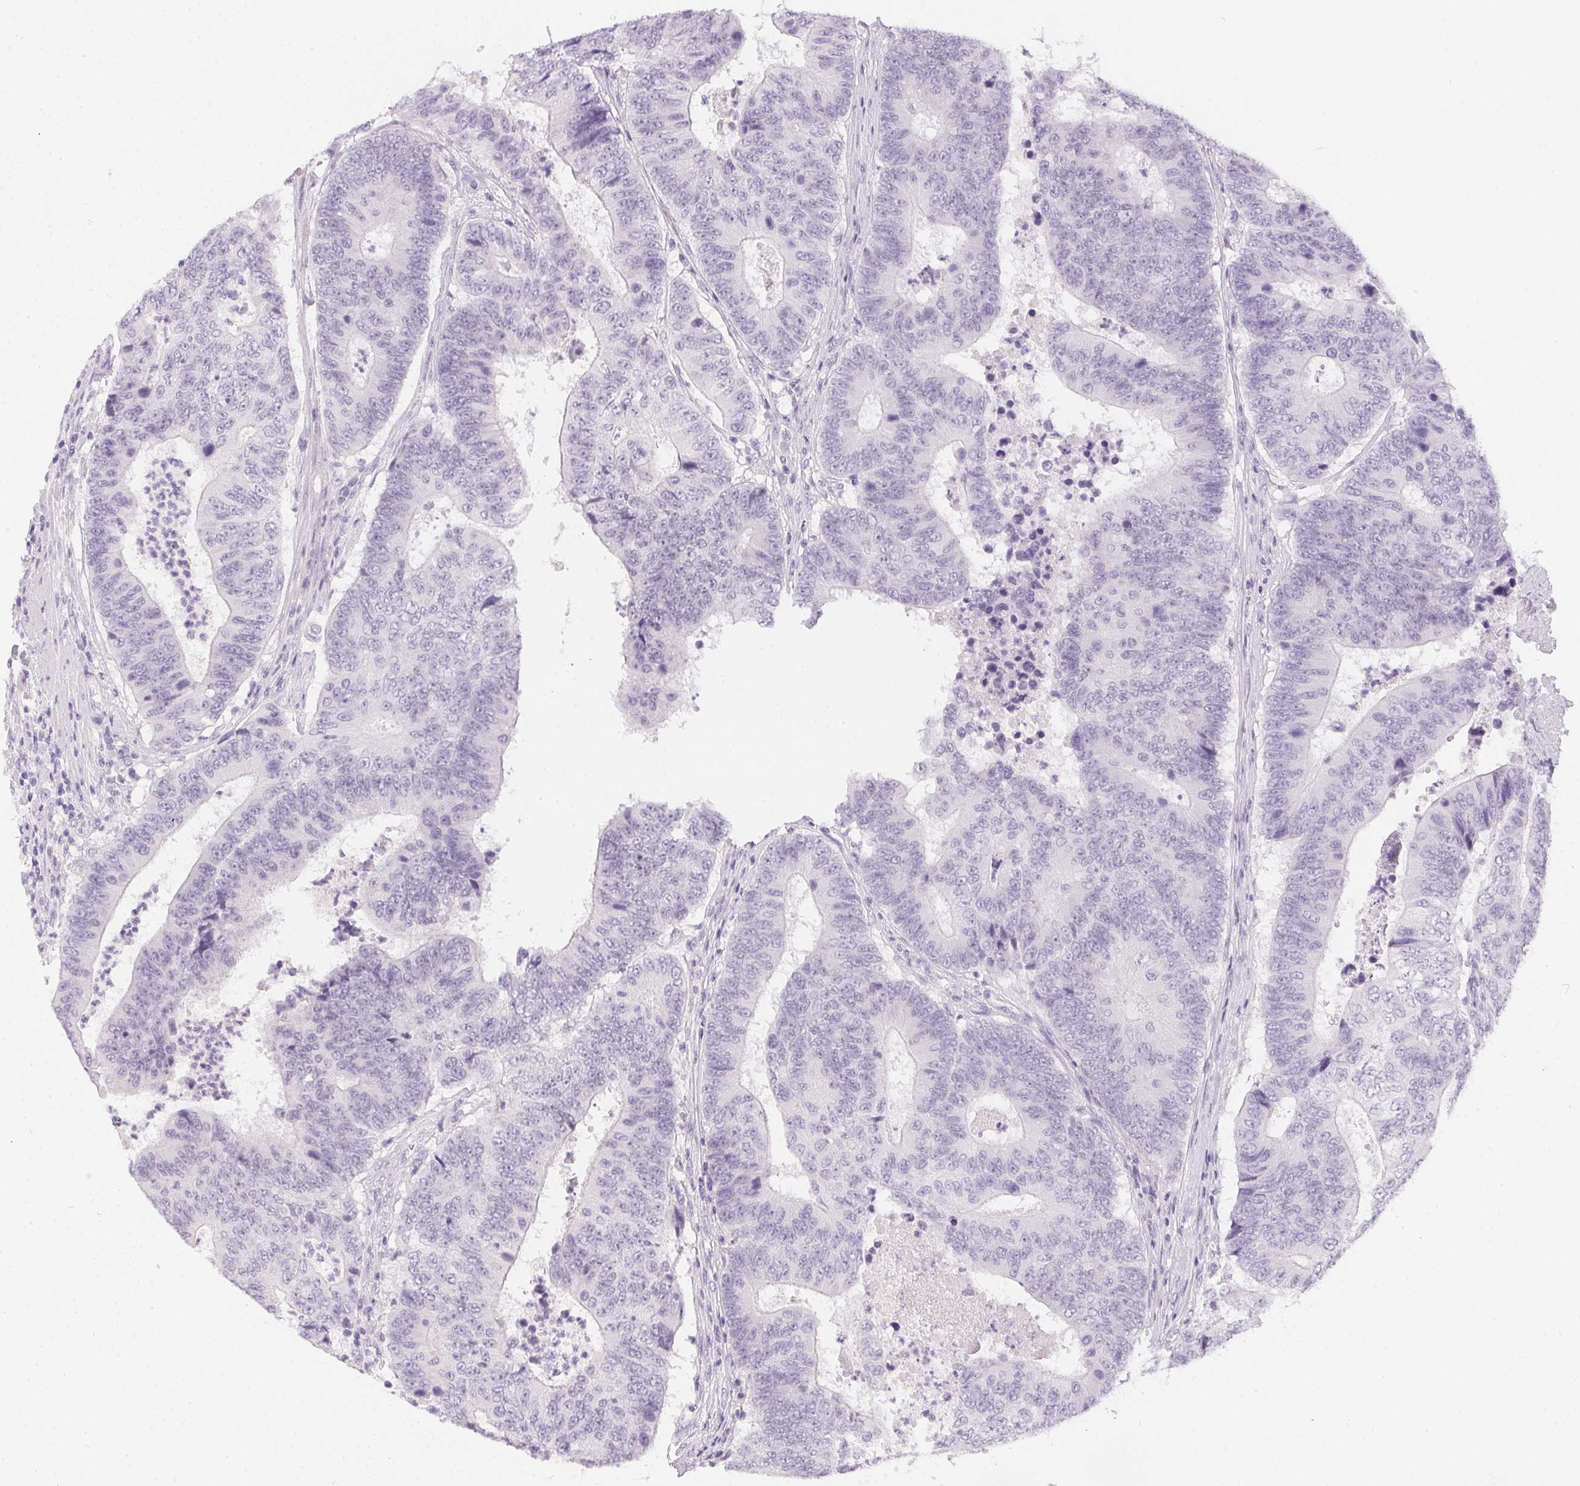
{"staining": {"intensity": "negative", "quantity": "none", "location": "none"}, "tissue": "colorectal cancer", "cell_type": "Tumor cells", "image_type": "cancer", "snomed": [{"axis": "morphology", "description": "Adenocarcinoma, NOS"}, {"axis": "topography", "description": "Colon"}], "caption": "An immunohistochemistry image of adenocarcinoma (colorectal) is shown. There is no staining in tumor cells of adenocarcinoma (colorectal).", "gene": "PPY", "patient": {"sex": "female", "age": 48}}